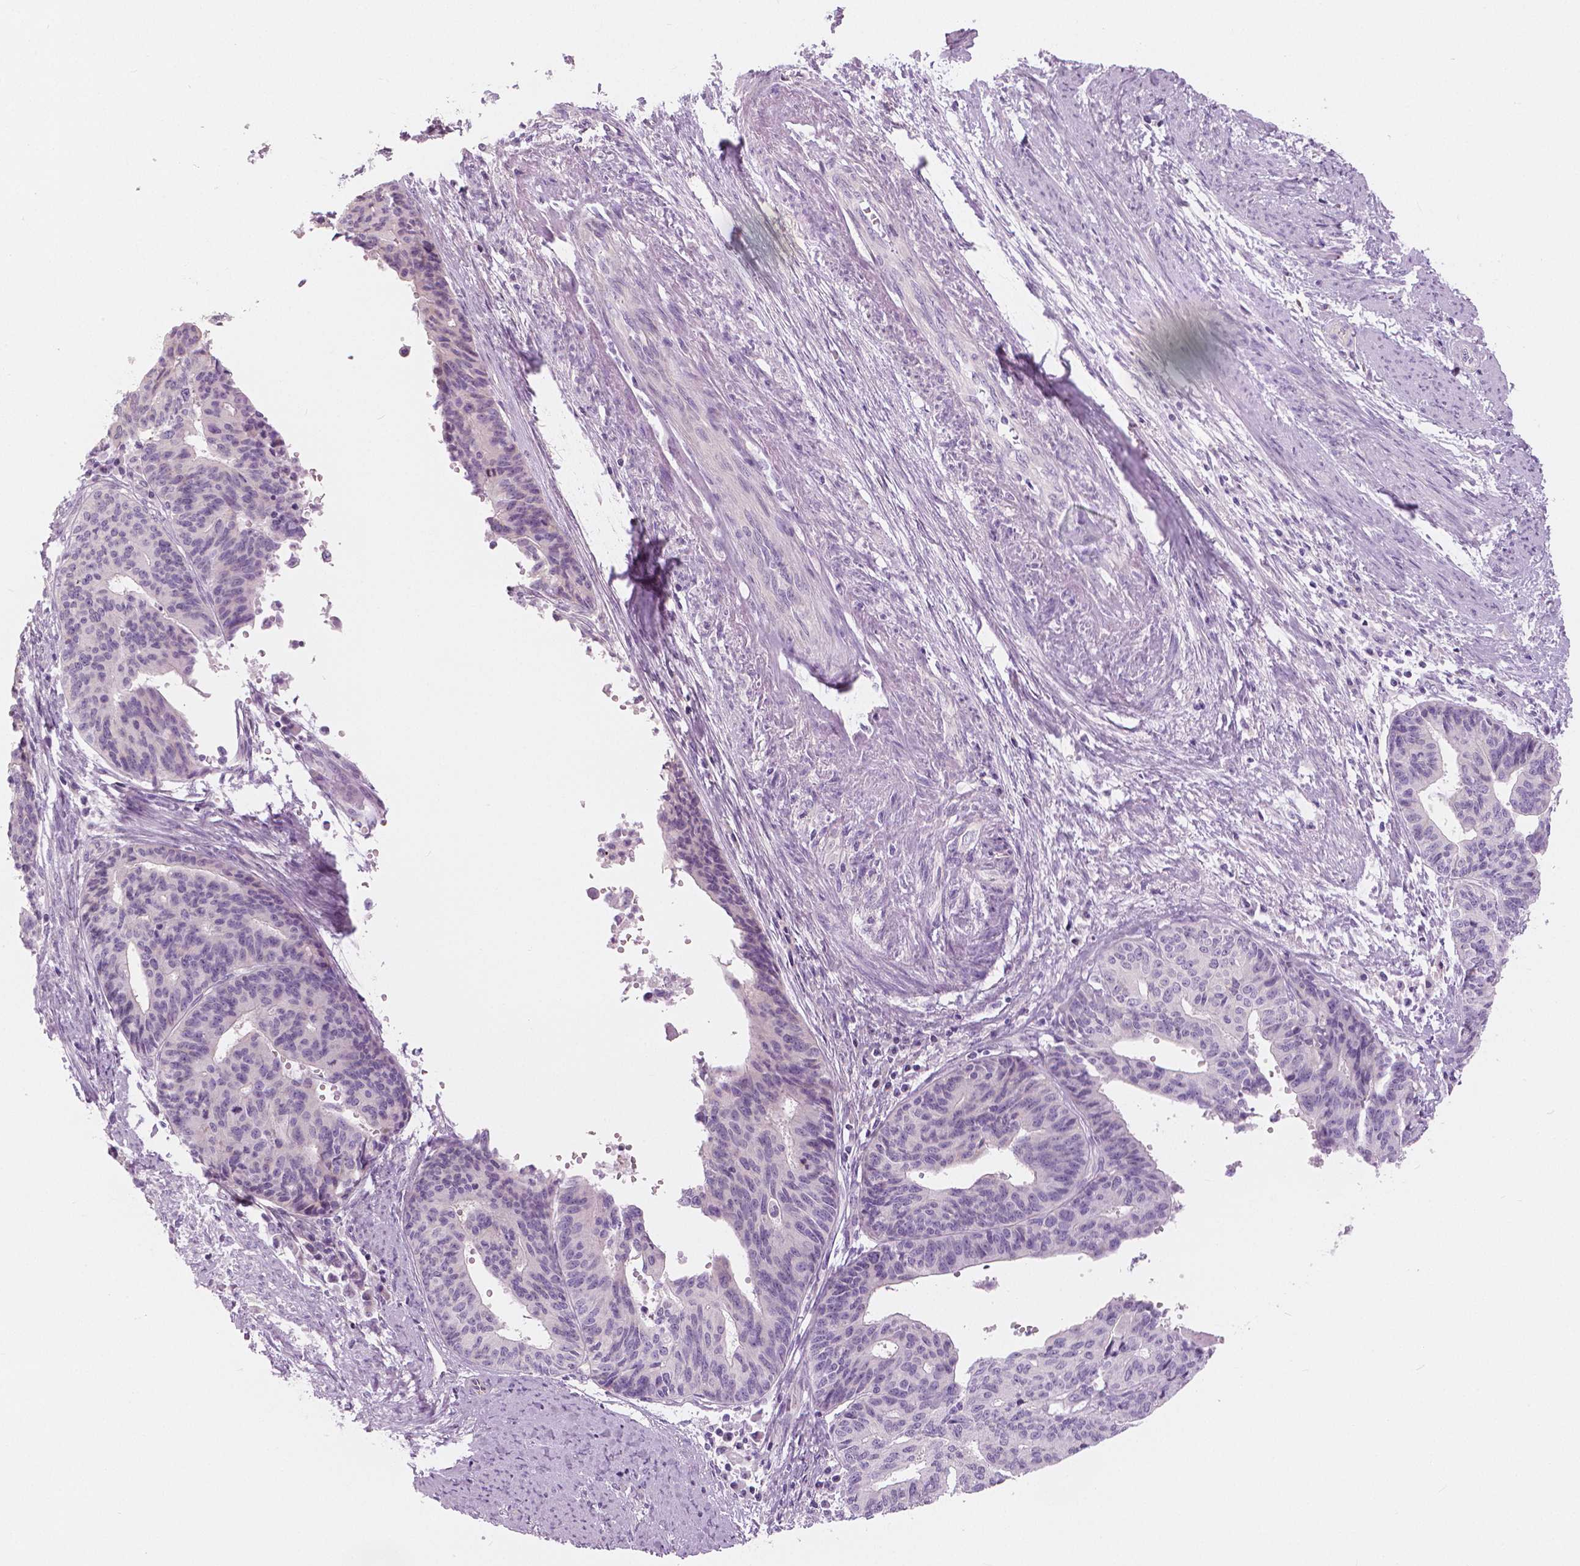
{"staining": {"intensity": "negative", "quantity": "none", "location": "none"}, "tissue": "endometrial cancer", "cell_type": "Tumor cells", "image_type": "cancer", "snomed": [{"axis": "morphology", "description": "Adenocarcinoma, NOS"}, {"axis": "topography", "description": "Endometrium"}], "caption": "Tumor cells are negative for protein expression in human adenocarcinoma (endometrial).", "gene": "SLC24A1", "patient": {"sex": "female", "age": 65}}